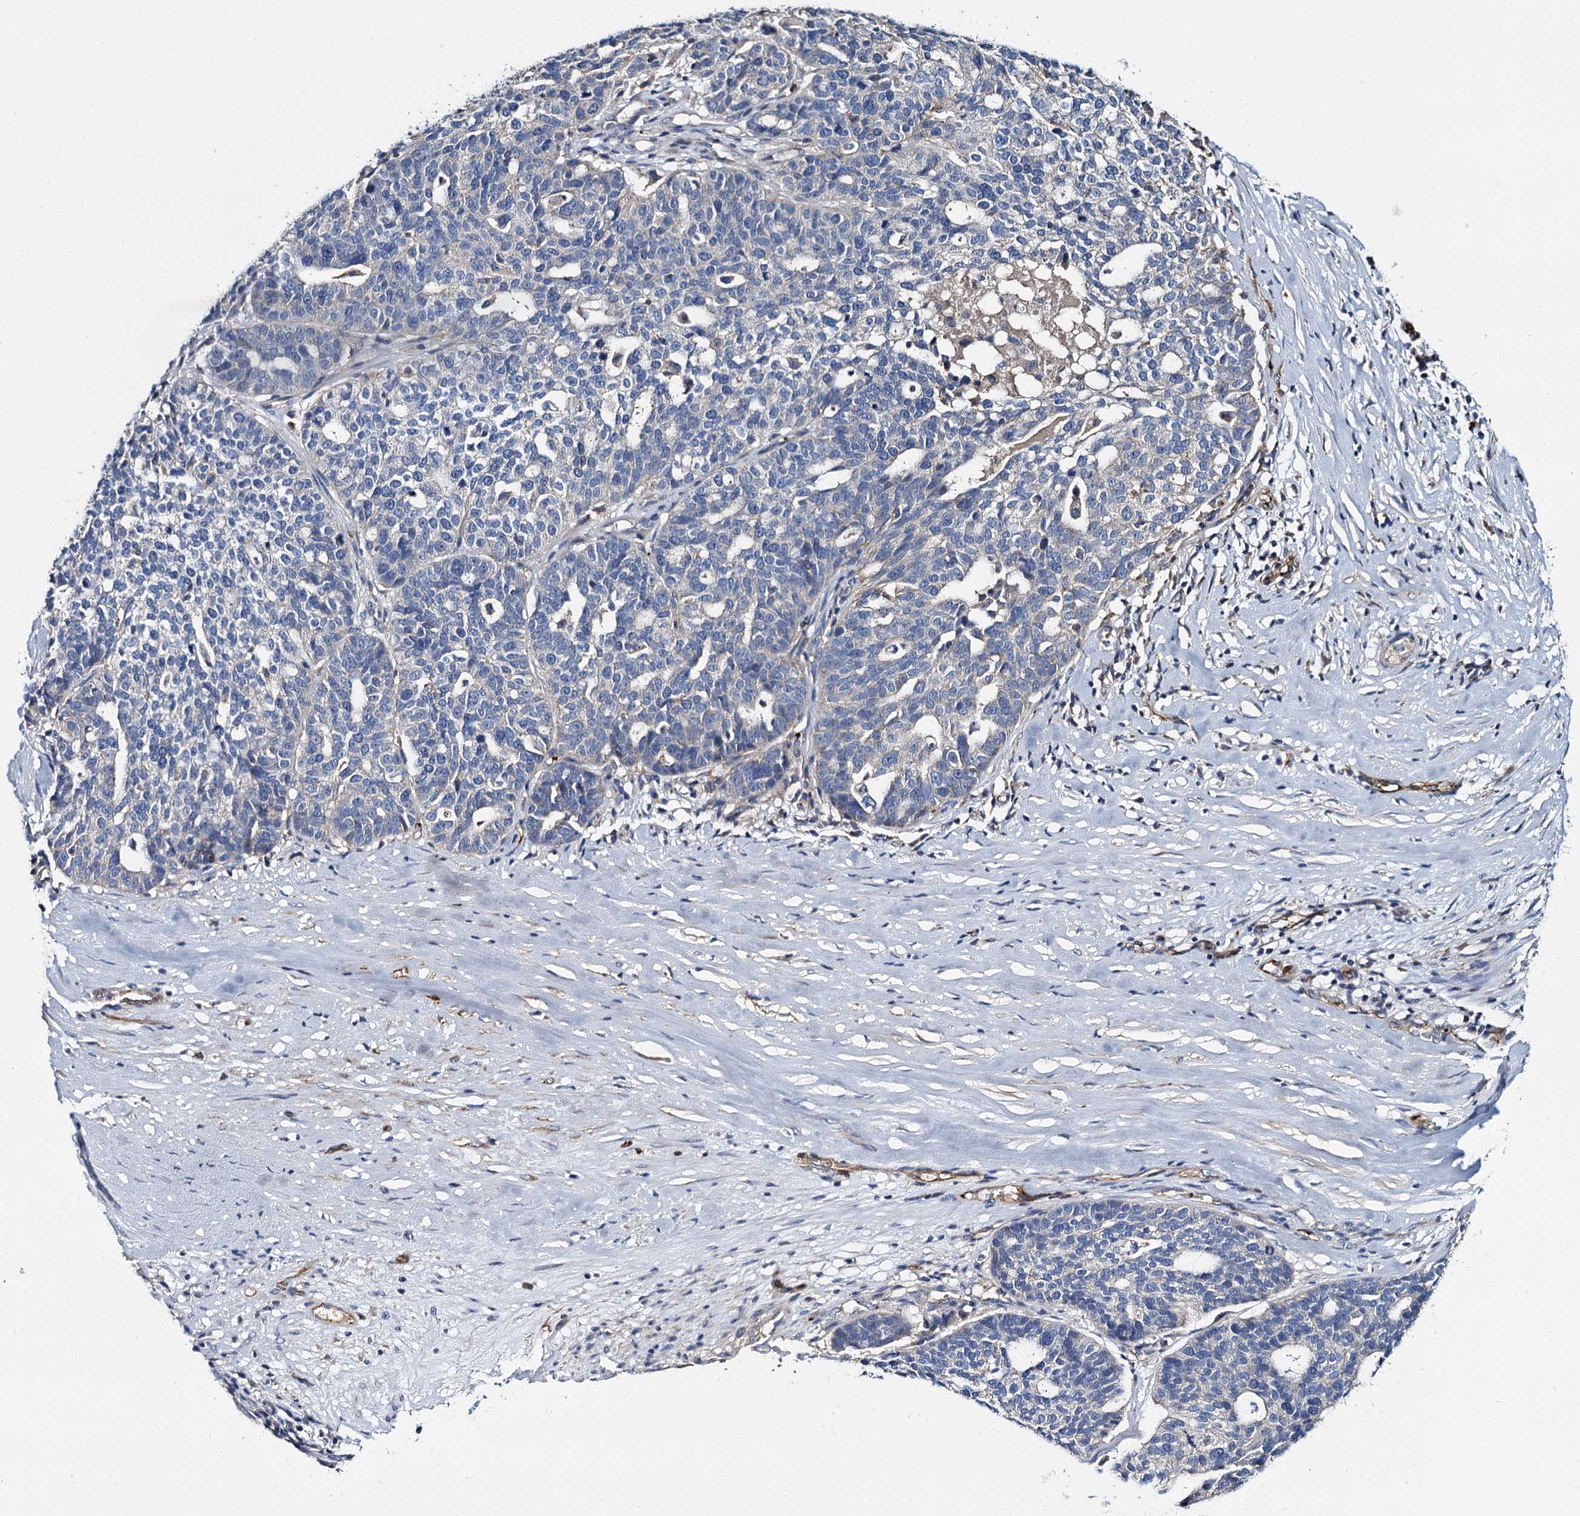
{"staining": {"intensity": "negative", "quantity": "none", "location": "none"}, "tissue": "ovarian cancer", "cell_type": "Tumor cells", "image_type": "cancer", "snomed": [{"axis": "morphology", "description": "Cystadenocarcinoma, serous, NOS"}, {"axis": "topography", "description": "Ovary"}], "caption": "Tumor cells show no significant expression in ovarian cancer.", "gene": "CACNA1C", "patient": {"sex": "female", "age": 59}}